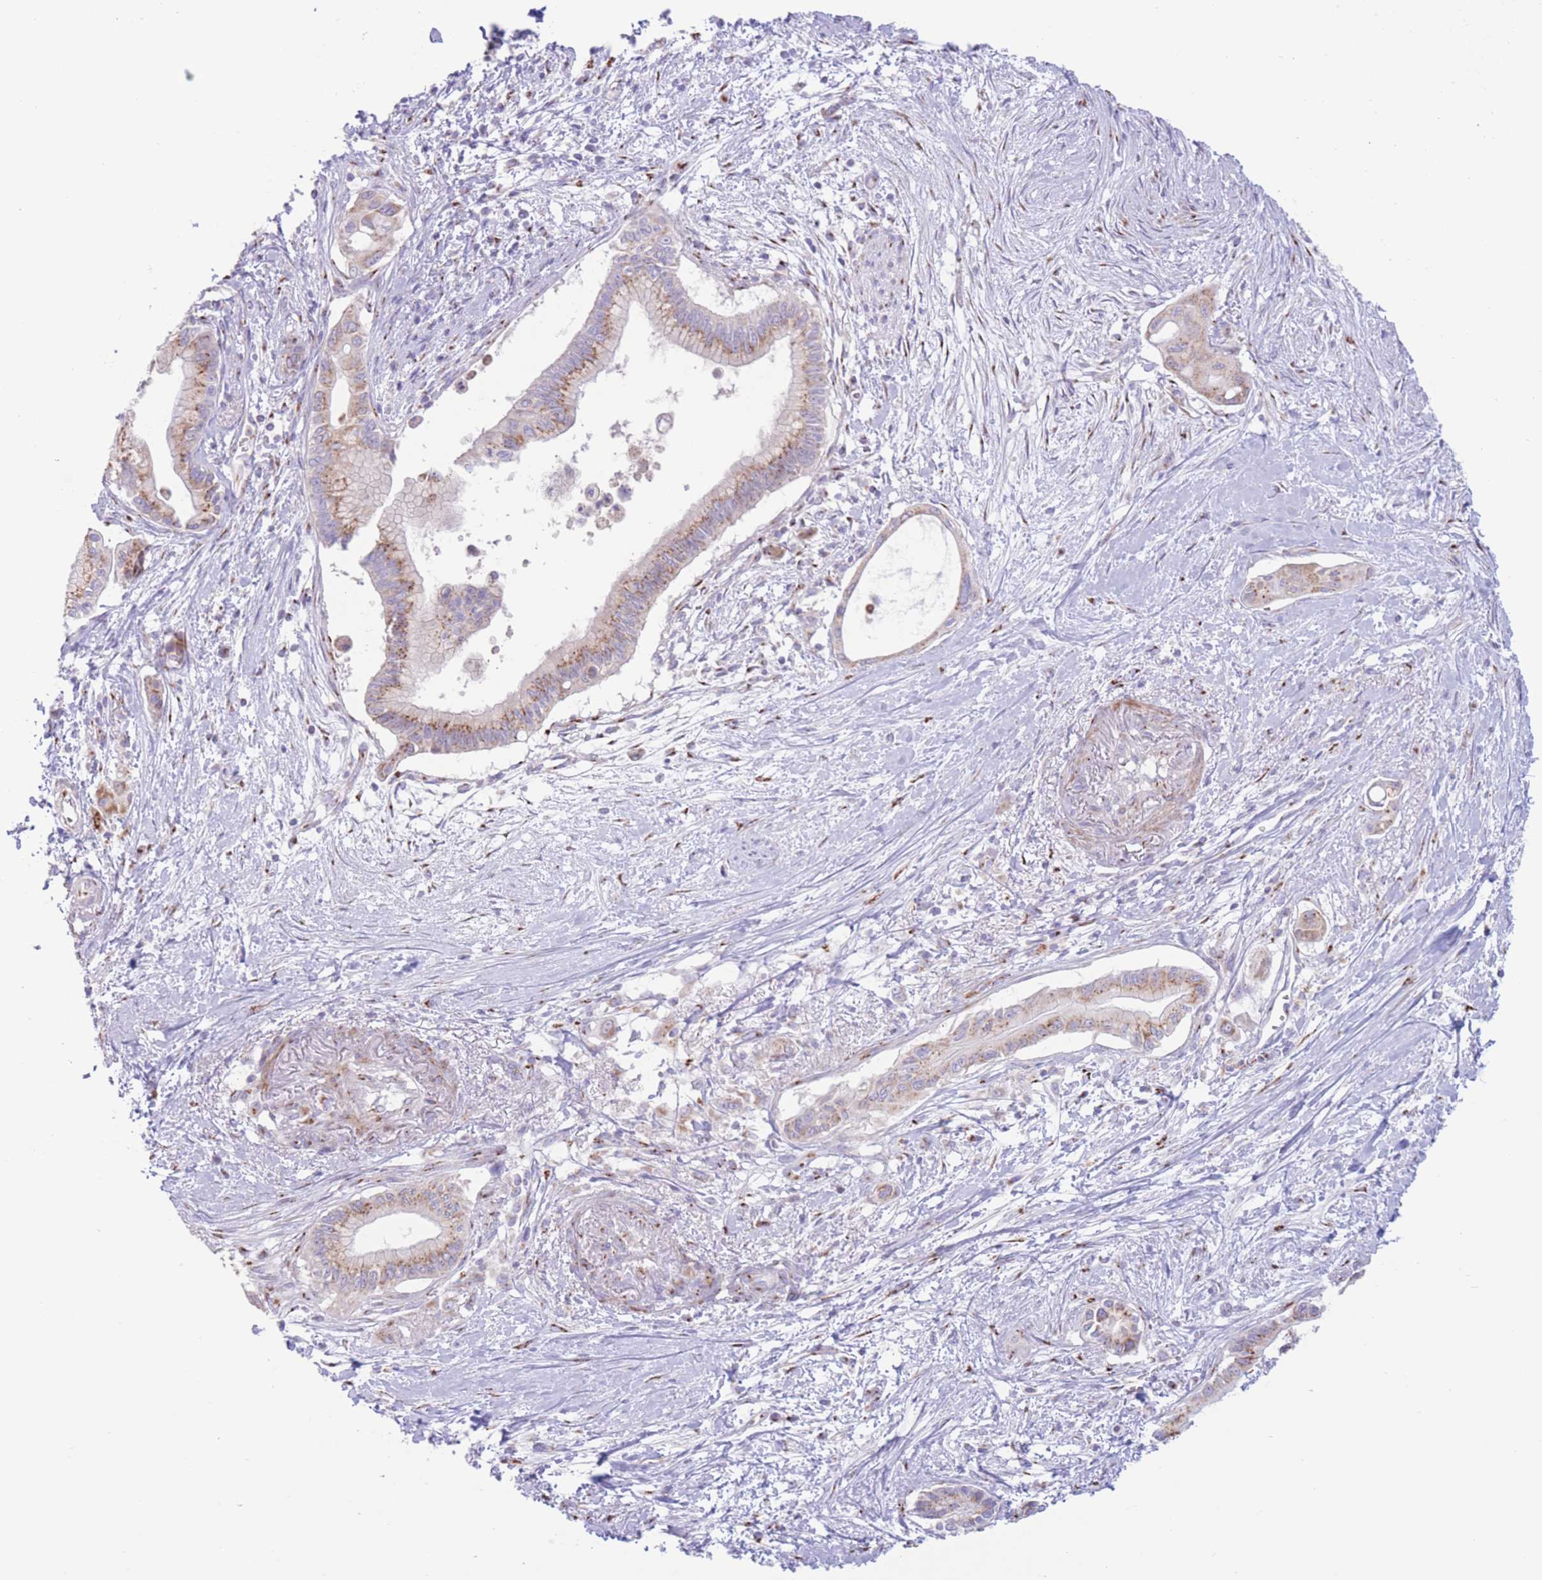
{"staining": {"intensity": "moderate", "quantity": ">75%", "location": "cytoplasmic/membranous"}, "tissue": "pancreatic cancer", "cell_type": "Tumor cells", "image_type": "cancer", "snomed": [{"axis": "morphology", "description": "Adenocarcinoma, NOS"}, {"axis": "topography", "description": "Pancreas"}], "caption": "The immunohistochemical stain shows moderate cytoplasmic/membranous staining in tumor cells of pancreatic adenocarcinoma tissue.", "gene": "MPND", "patient": {"sex": "male", "age": 78}}